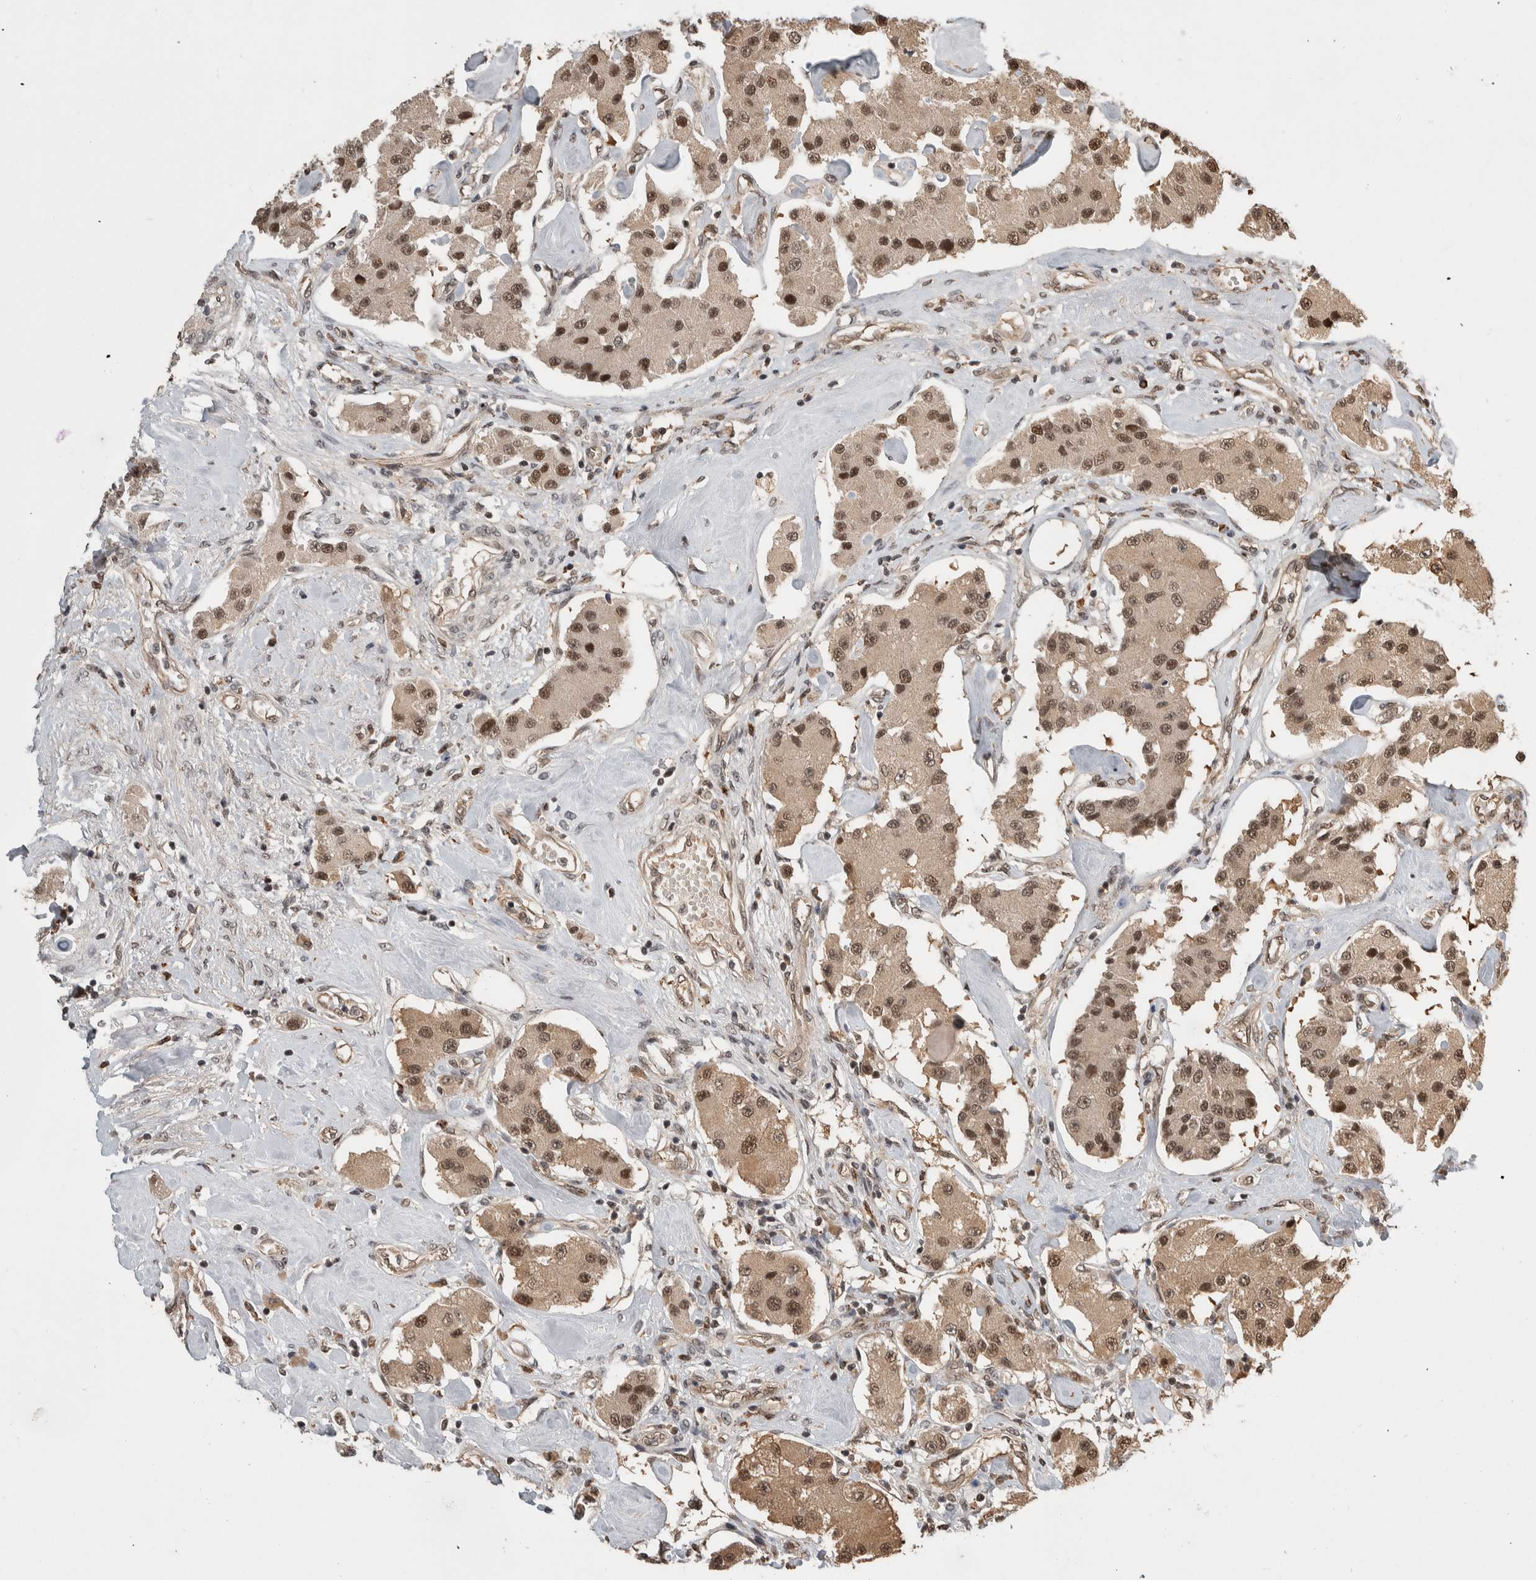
{"staining": {"intensity": "strong", "quantity": ">75%", "location": "nuclear"}, "tissue": "carcinoid", "cell_type": "Tumor cells", "image_type": "cancer", "snomed": [{"axis": "morphology", "description": "Carcinoid, malignant, NOS"}, {"axis": "topography", "description": "Pancreas"}], "caption": "The histopathology image shows a brown stain indicating the presence of a protein in the nuclear of tumor cells in malignant carcinoid.", "gene": "ZNF592", "patient": {"sex": "male", "age": 41}}